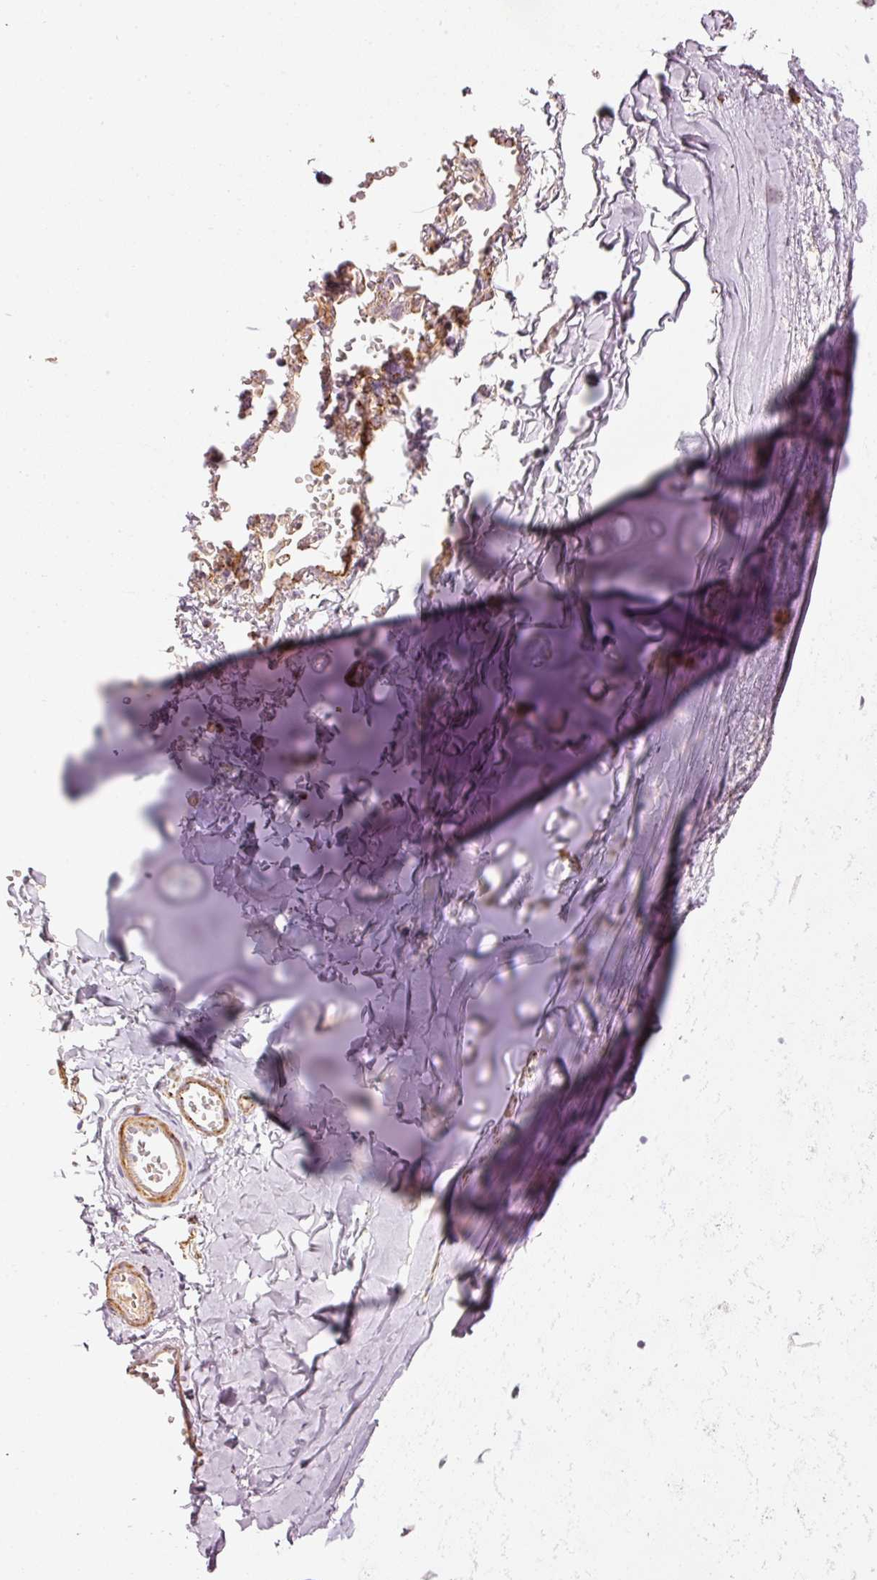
{"staining": {"intensity": "negative", "quantity": "none", "location": "none"}, "tissue": "soft tissue", "cell_type": "Chondrocytes", "image_type": "normal", "snomed": [{"axis": "morphology", "description": "Normal tissue, NOS"}, {"axis": "topography", "description": "Cartilage tissue"}, {"axis": "topography", "description": "Bronchus"}, {"axis": "topography", "description": "Peripheral nerve tissue"}], "caption": "Chondrocytes show no significant staining in unremarkable soft tissue.", "gene": "C17orf98", "patient": {"sex": "female", "age": 59}}